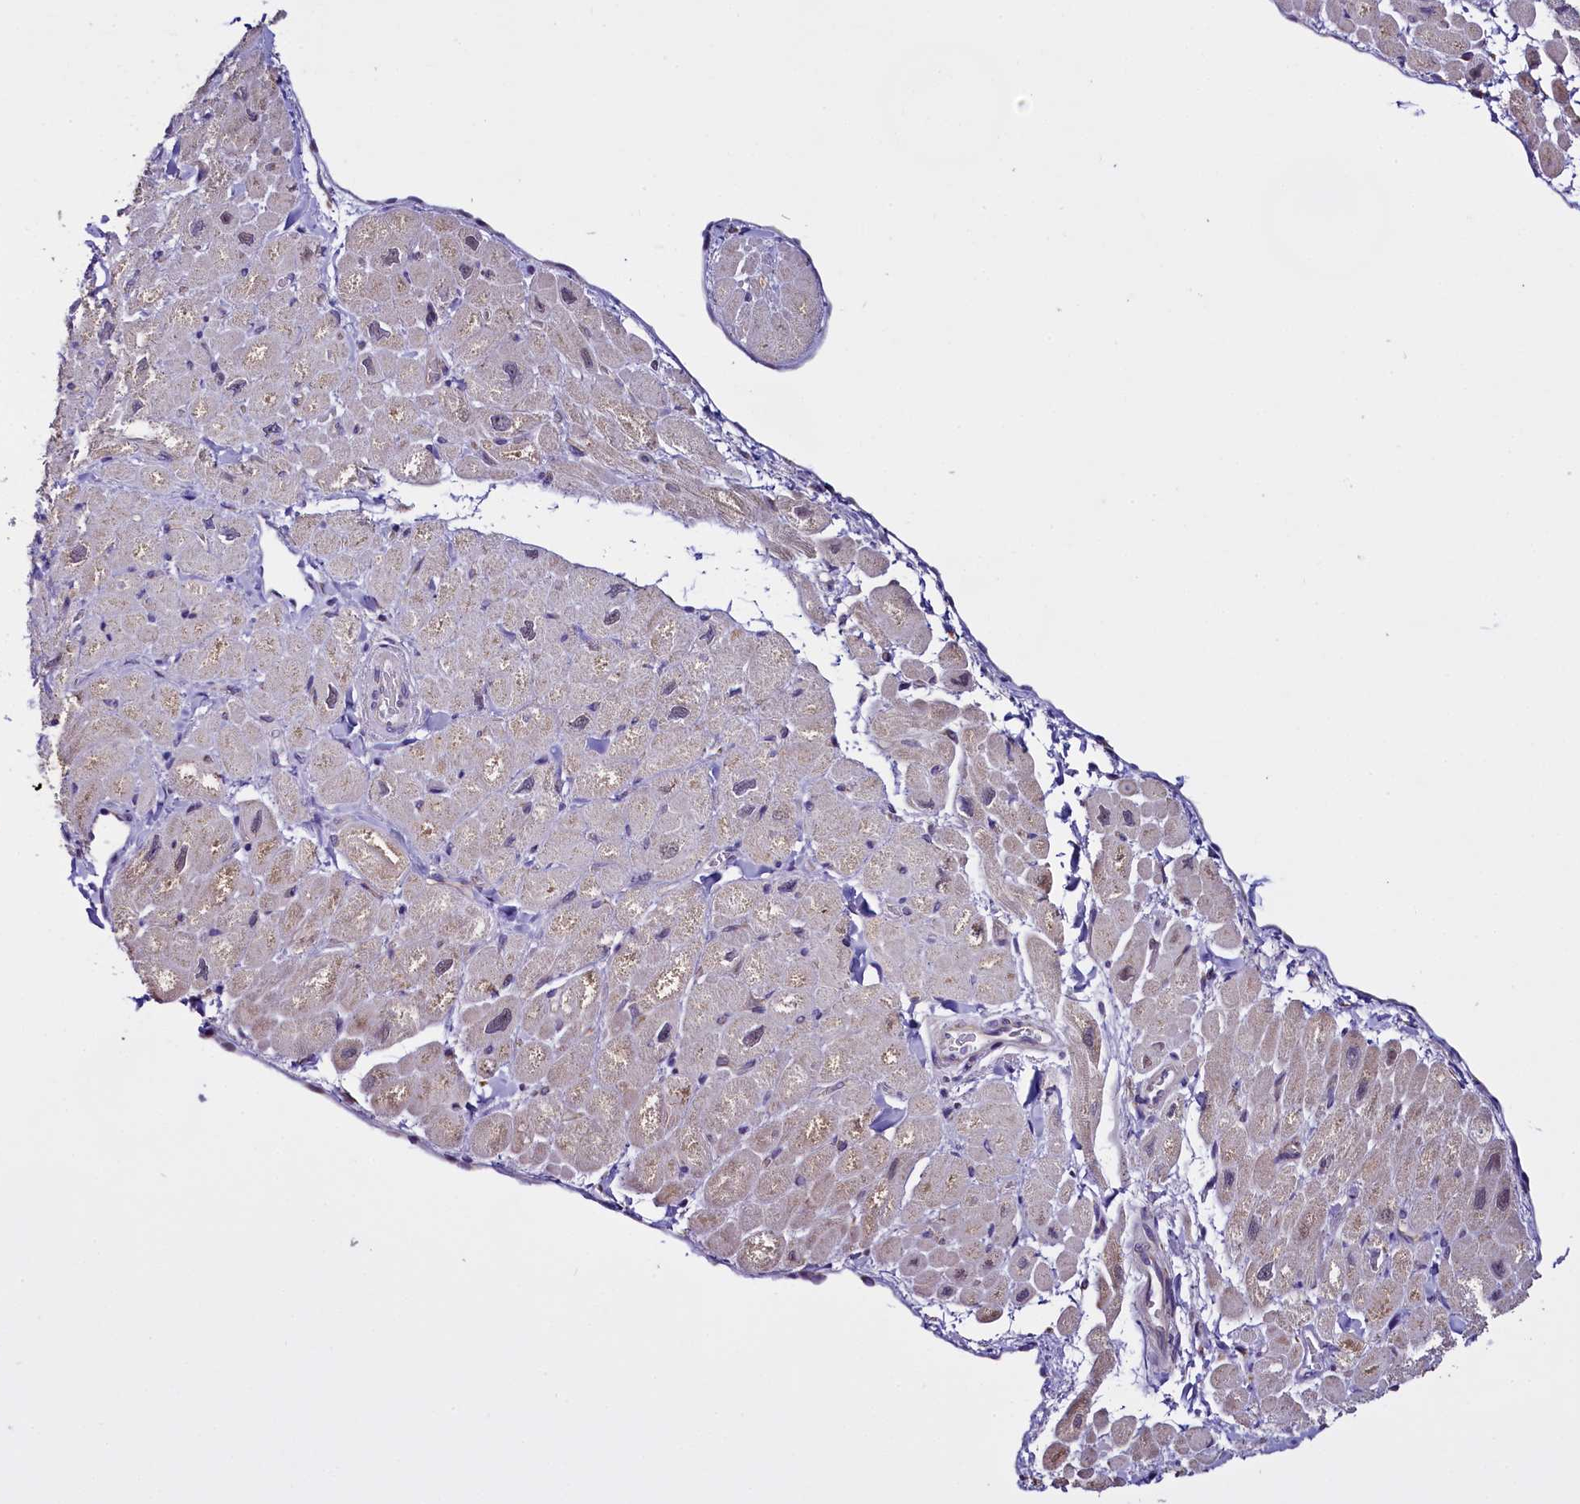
{"staining": {"intensity": "weak", "quantity": "<25%", "location": "cytoplasmic/membranous"}, "tissue": "heart muscle", "cell_type": "Cardiomyocytes", "image_type": "normal", "snomed": [{"axis": "morphology", "description": "Normal tissue, NOS"}, {"axis": "topography", "description": "Heart"}], "caption": "IHC of unremarkable heart muscle demonstrates no expression in cardiomyocytes.", "gene": "UACA", "patient": {"sex": "male", "age": 65}}